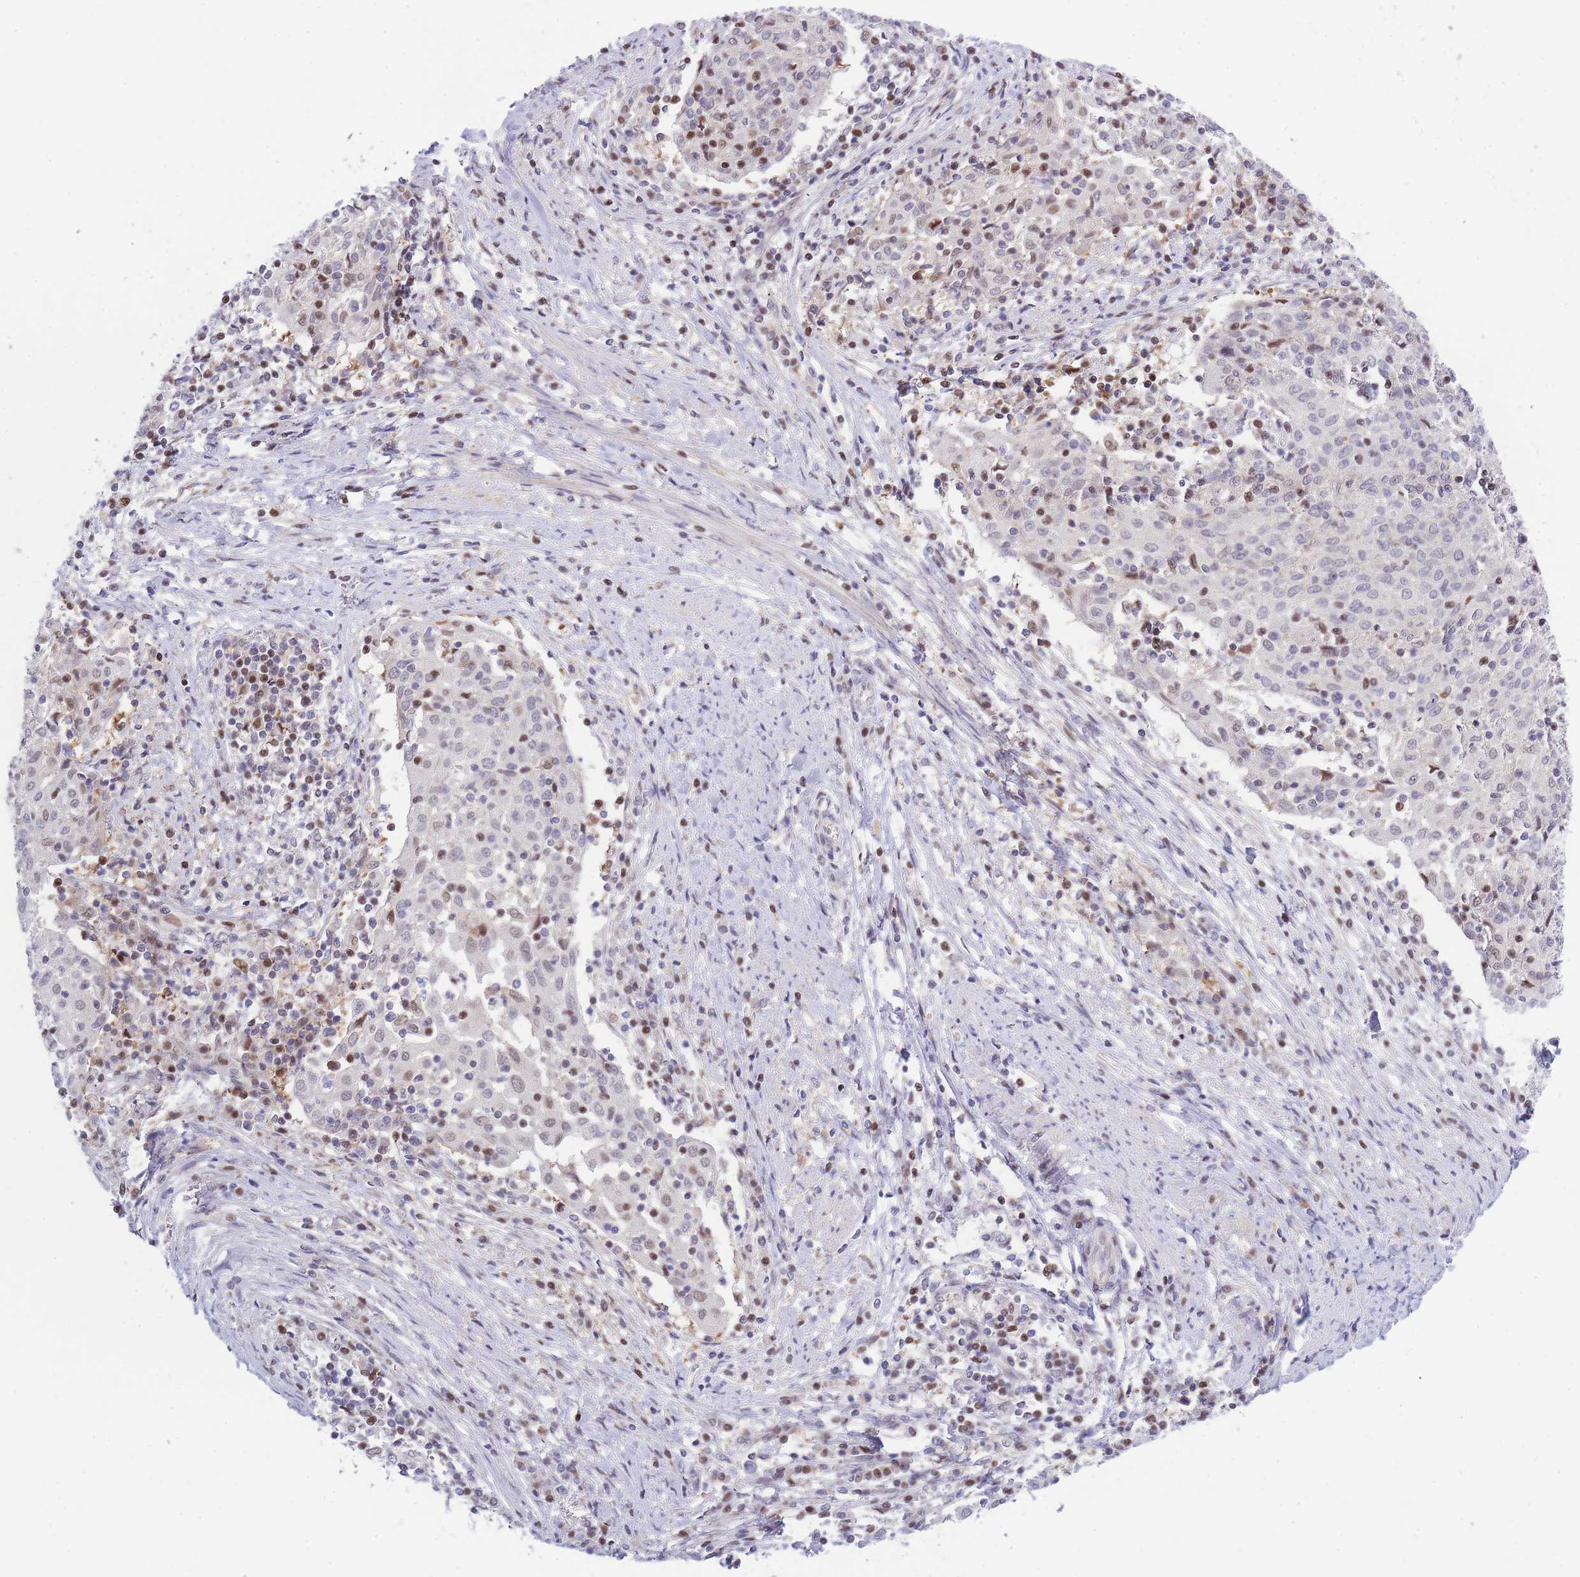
{"staining": {"intensity": "moderate", "quantity": "<25%", "location": "nuclear"}, "tissue": "cervical cancer", "cell_type": "Tumor cells", "image_type": "cancer", "snomed": [{"axis": "morphology", "description": "Squamous cell carcinoma, NOS"}, {"axis": "topography", "description": "Cervix"}], "caption": "Cervical cancer (squamous cell carcinoma) stained for a protein displays moderate nuclear positivity in tumor cells. (brown staining indicates protein expression, while blue staining denotes nuclei).", "gene": "CRACD", "patient": {"sex": "female", "age": 52}}